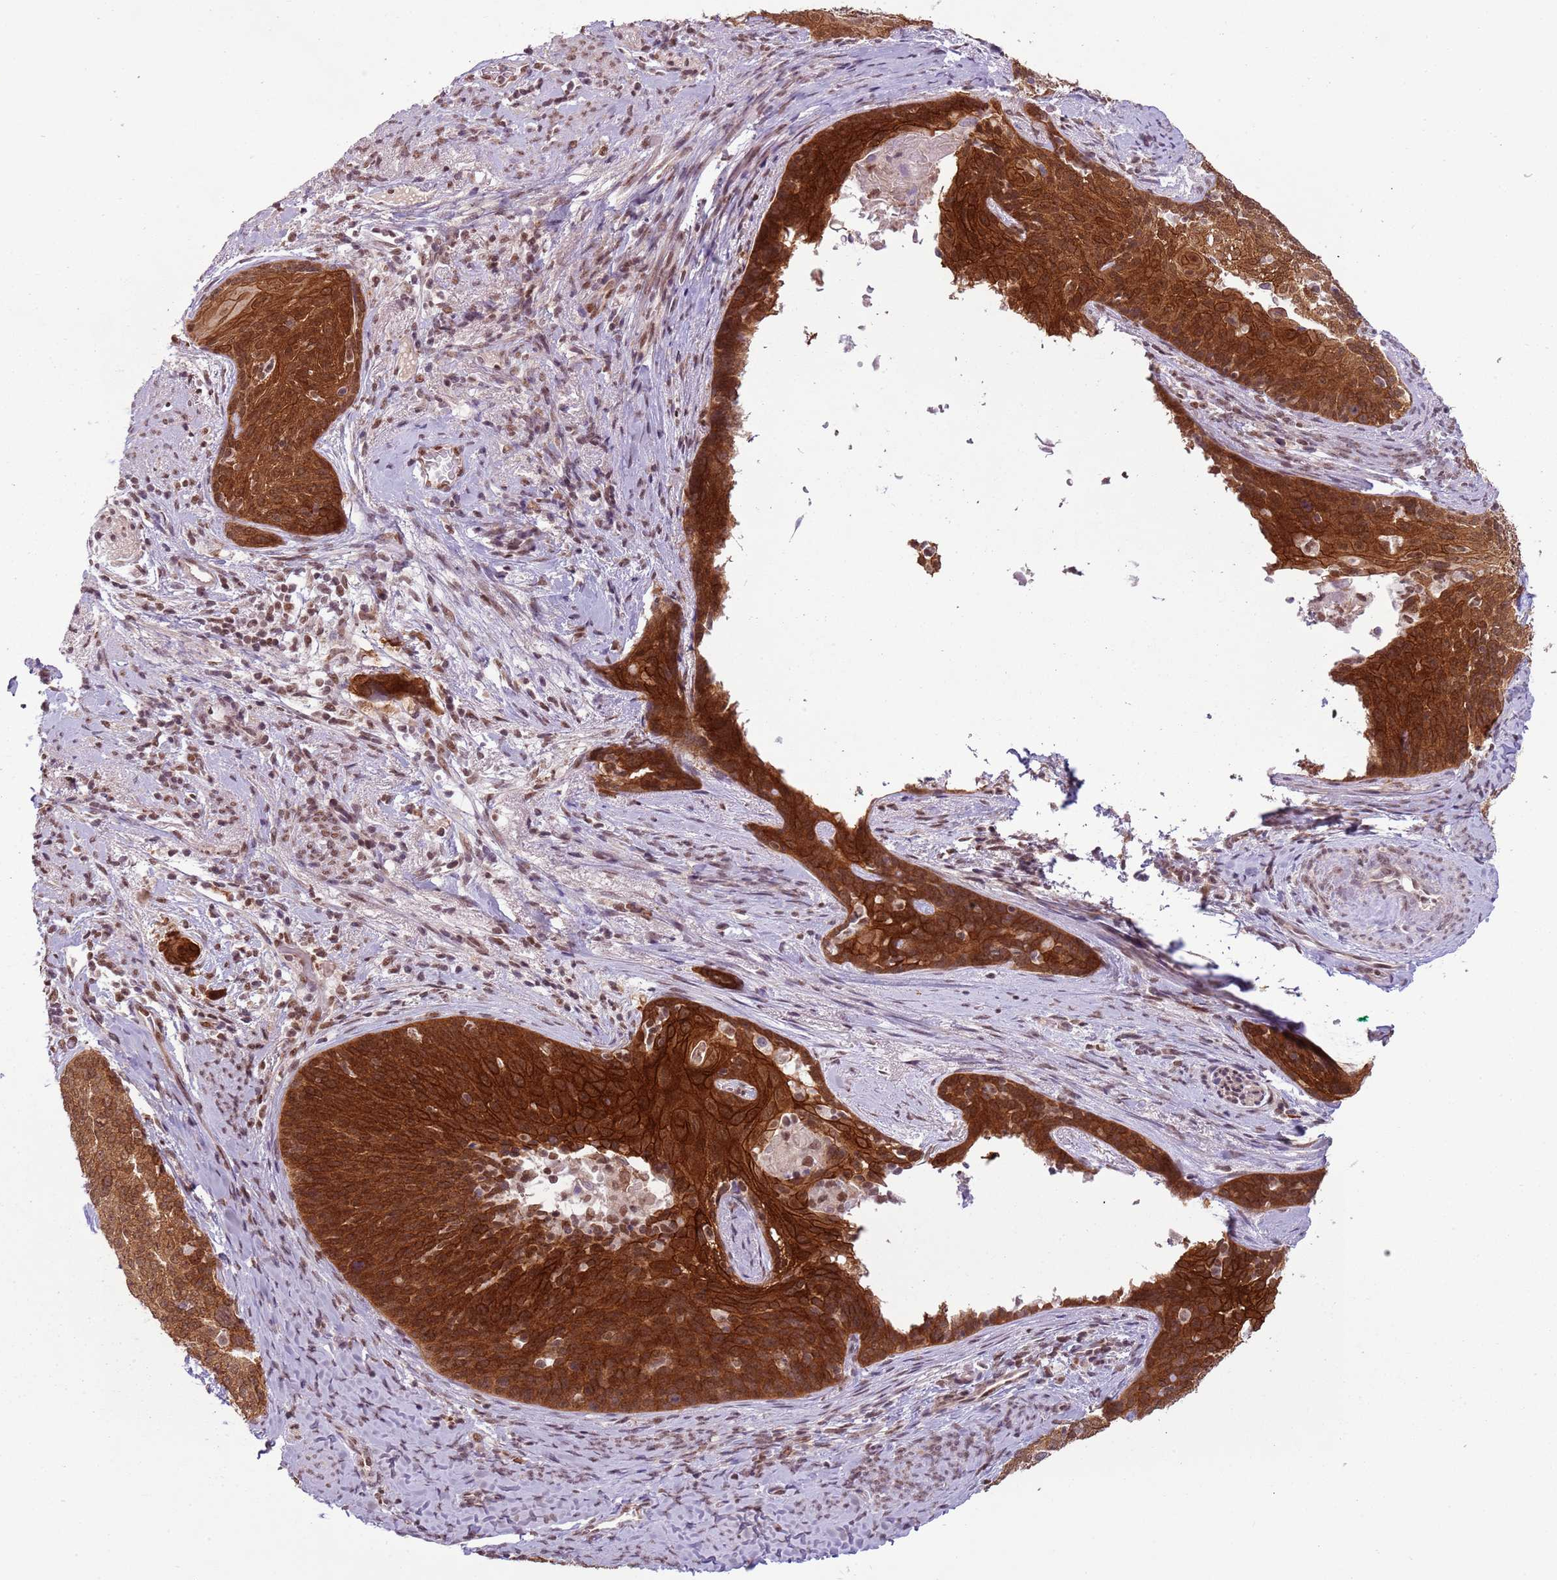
{"staining": {"intensity": "strong", "quantity": ">75%", "location": "cytoplasmic/membranous"}, "tissue": "cervical cancer", "cell_type": "Tumor cells", "image_type": "cancer", "snomed": [{"axis": "morphology", "description": "Squamous cell carcinoma, NOS"}, {"axis": "topography", "description": "Cervix"}], "caption": "Human cervical cancer (squamous cell carcinoma) stained for a protein (brown) reveals strong cytoplasmic/membranous positive expression in about >75% of tumor cells.", "gene": "FAM120AOS", "patient": {"sex": "female", "age": 50}}